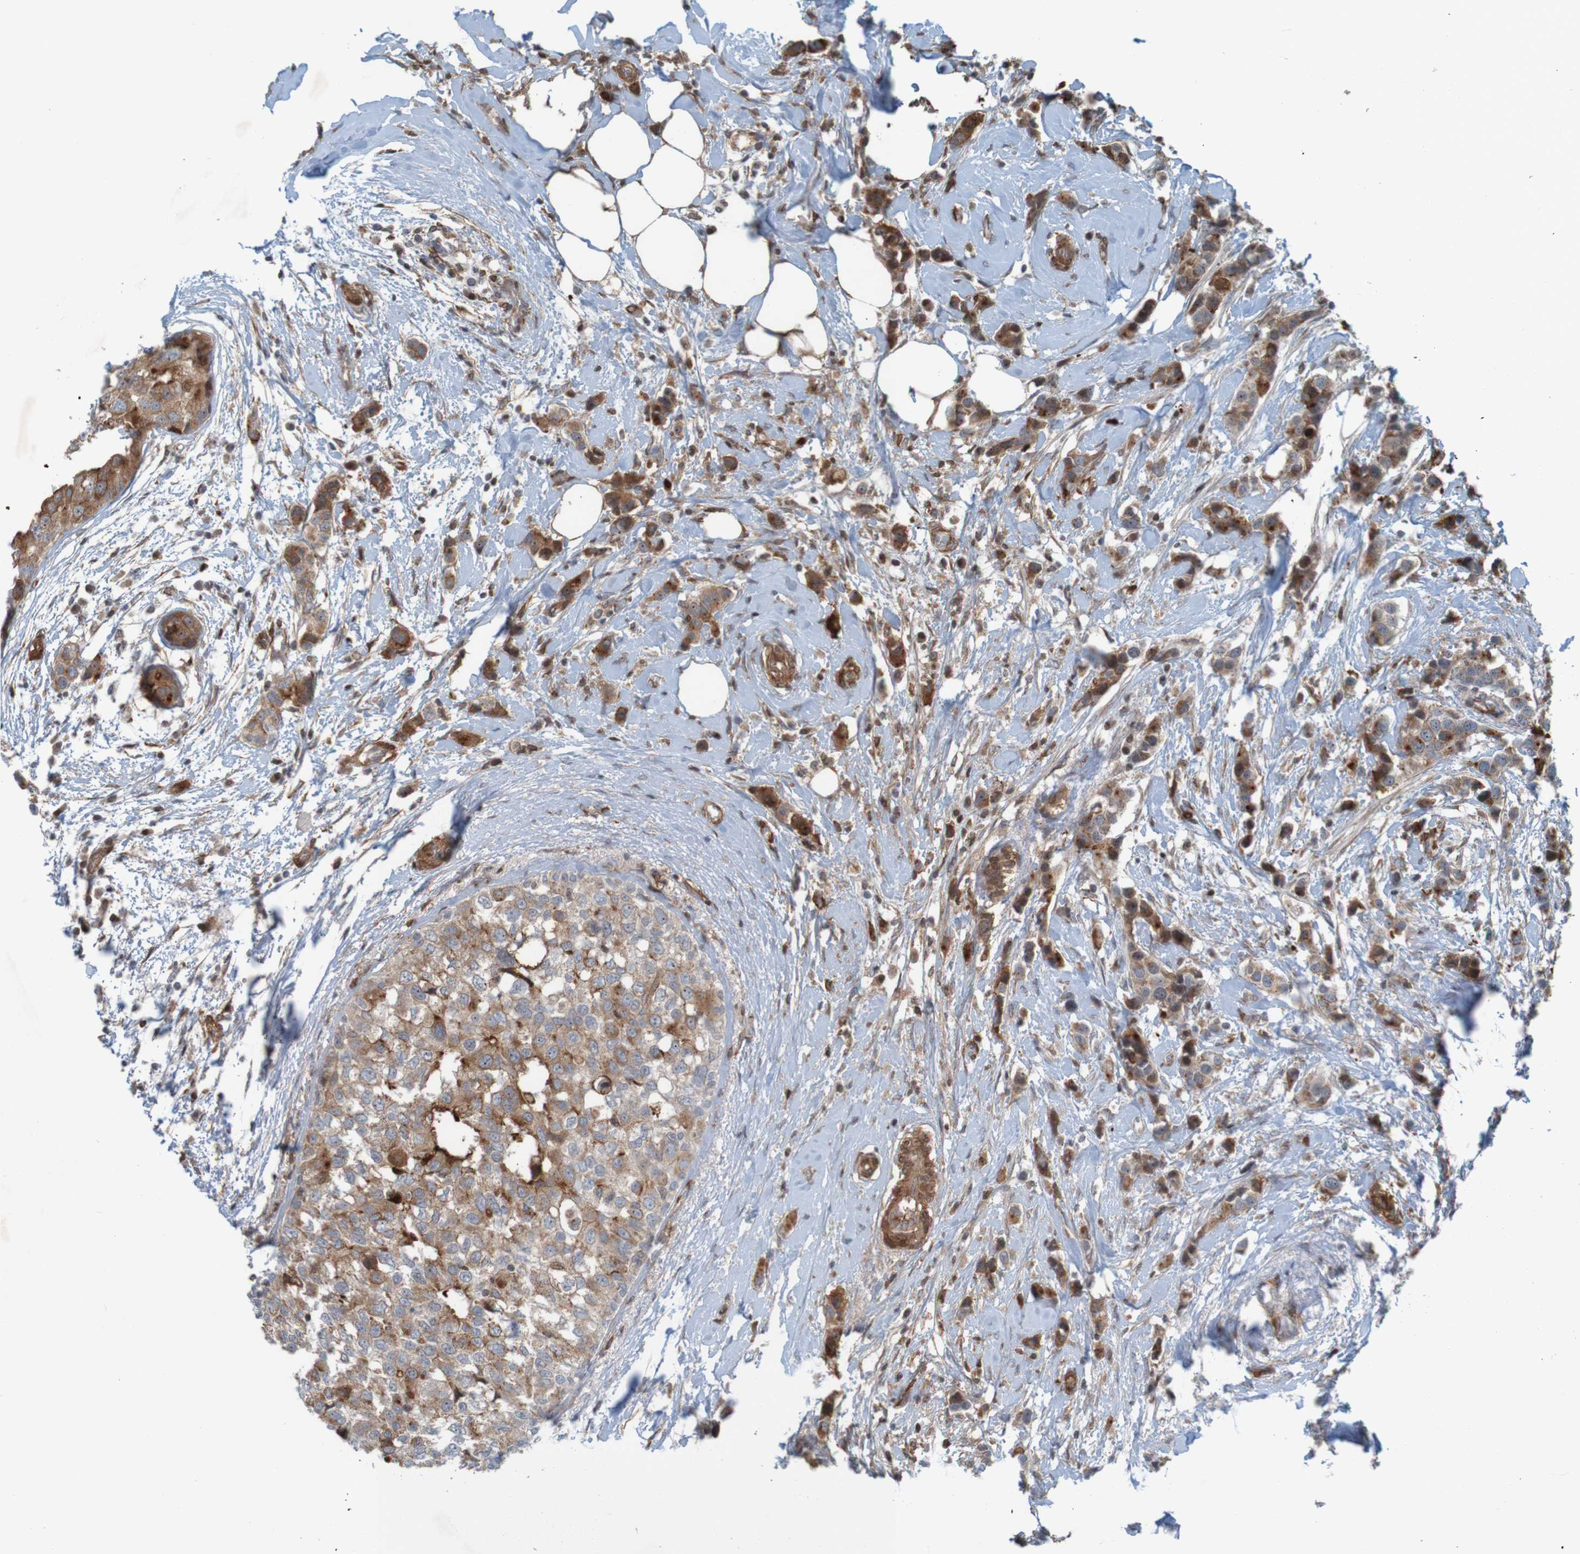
{"staining": {"intensity": "moderate", "quantity": ">75%", "location": "cytoplasmic/membranous"}, "tissue": "breast cancer", "cell_type": "Tumor cells", "image_type": "cancer", "snomed": [{"axis": "morphology", "description": "Normal tissue, NOS"}, {"axis": "morphology", "description": "Duct carcinoma"}, {"axis": "topography", "description": "Breast"}], "caption": "Breast cancer (intraductal carcinoma) stained with immunohistochemistry (IHC) exhibits moderate cytoplasmic/membranous expression in about >75% of tumor cells.", "gene": "GUCY1A1", "patient": {"sex": "female", "age": 50}}